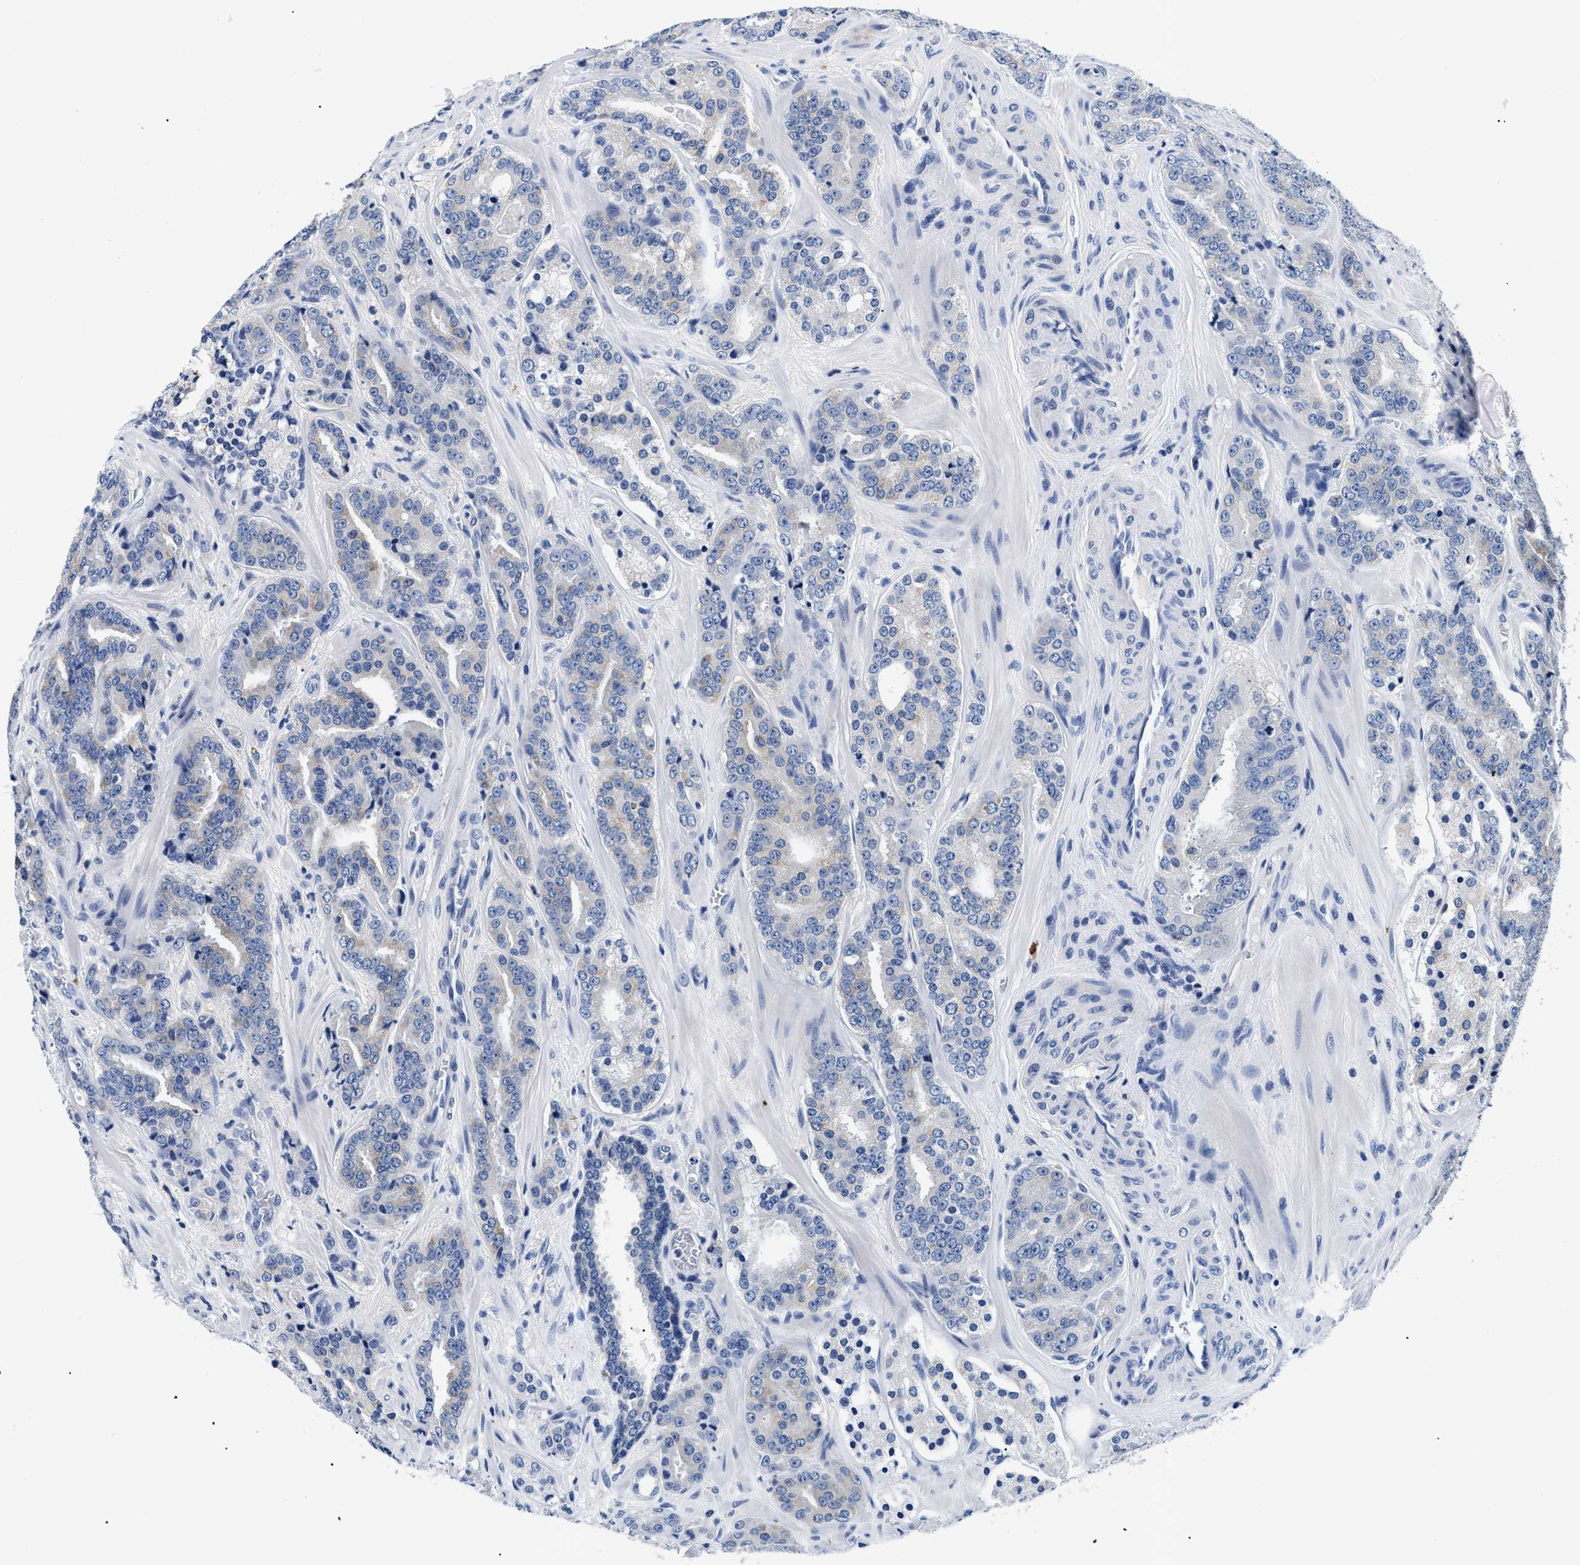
{"staining": {"intensity": "negative", "quantity": "none", "location": "none"}, "tissue": "prostate cancer", "cell_type": "Tumor cells", "image_type": "cancer", "snomed": [{"axis": "morphology", "description": "Adenocarcinoma, High grade"}, {"axis": "topography", "description": "Prostate"}], "caption": "Human prostate cancer (adenocarcinoma (high-grade)) stained for a protein using immunohistochemistry demonstrates no positivity in tumor cells.", "gene": "MEA1", "patient": {"sex": "male", "age": 60}}